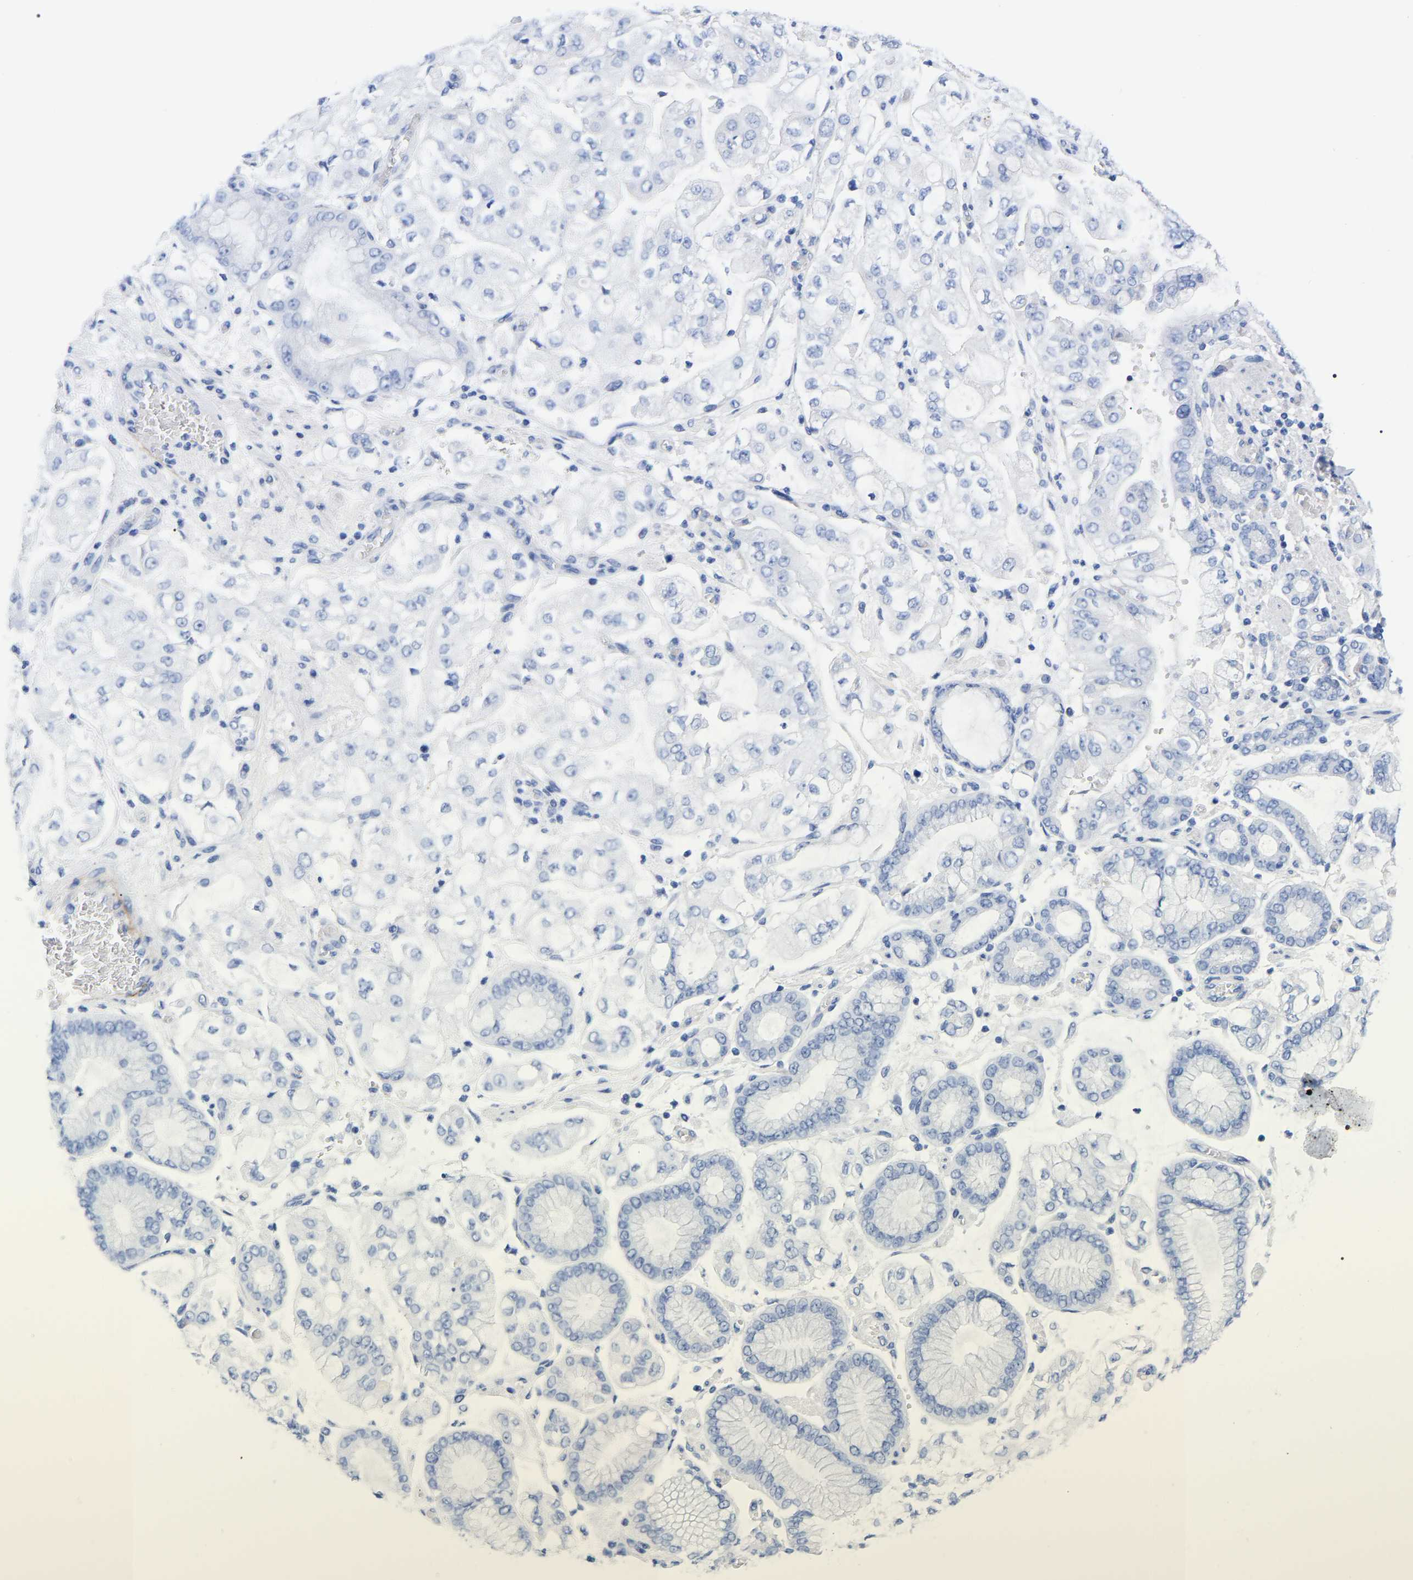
{"staining": {"intensity": "negative", "quantity": "none", "location": "none"}, "tissue": "stomach cancer", "cell_type": "Tumor cells", "image_type": "cancer", "snomed": [{"axis": "morphology", "description": "Adenocarcinoma, NOS"}, {"axis": "topography", "description": "Stomach"}], "caption": "Tumor cells are negative for protein expression in human stomach adenocarcinoma.", "gene": "HAPLN1", "patient": {"sex": "male", "age": 76}}